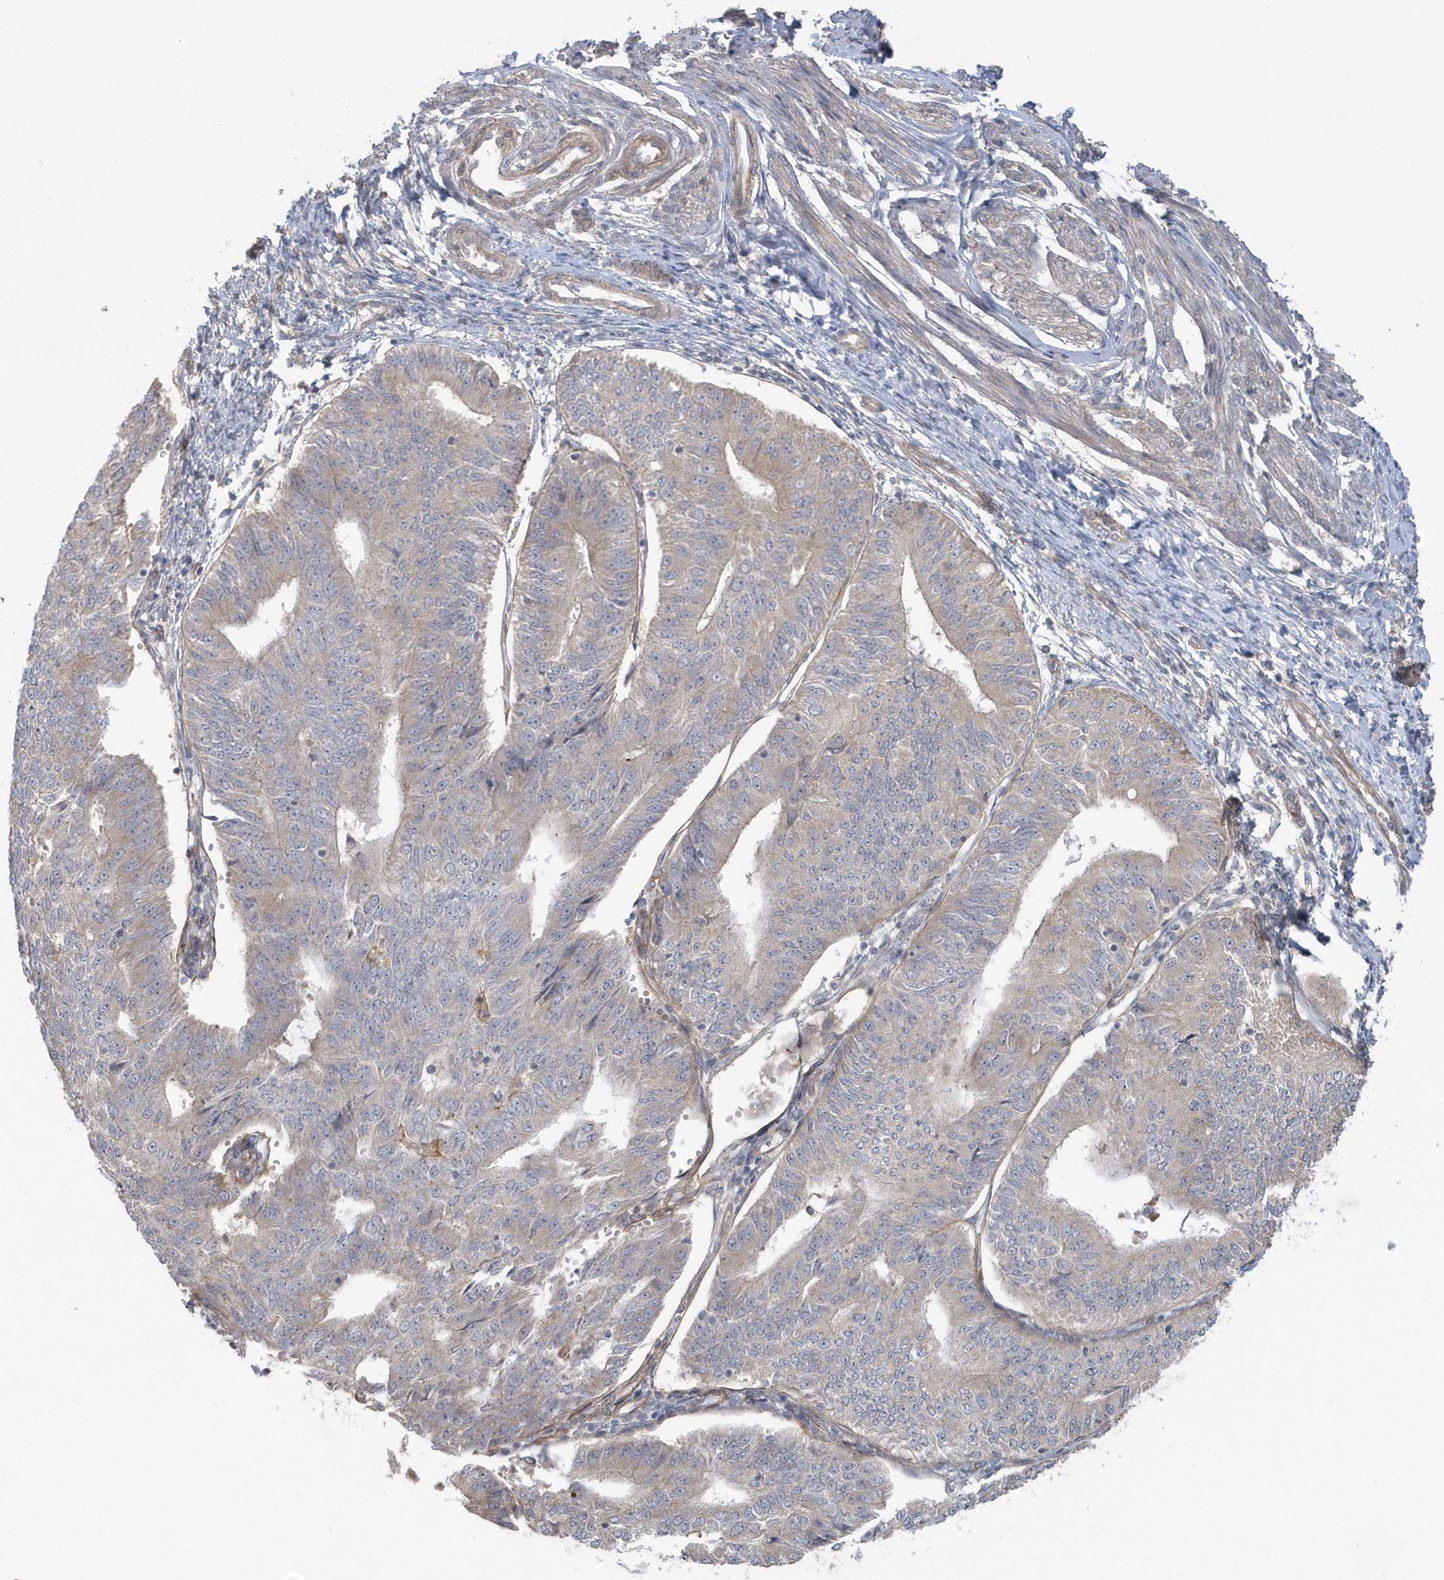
{"staining": {"intensity": "negative", "quantity": "none", "location": "none"}, "tissue": "endometrial cancer", "cell_type": "Tumor cells", "image_type": "cancer", "snomed": [{"axis": "morphology", "description": "Adenocarcinoma, NOS"}, {"axis": "topography", "description": "Endometrium"}], "caption": "Endometrial adenocarcinoma stained for a protein using immunohistochemistry (IHC) reveals no positivity tumor cells.", "gene": "ACTR1A", "patient": {"sex": "female", "age": 32}}